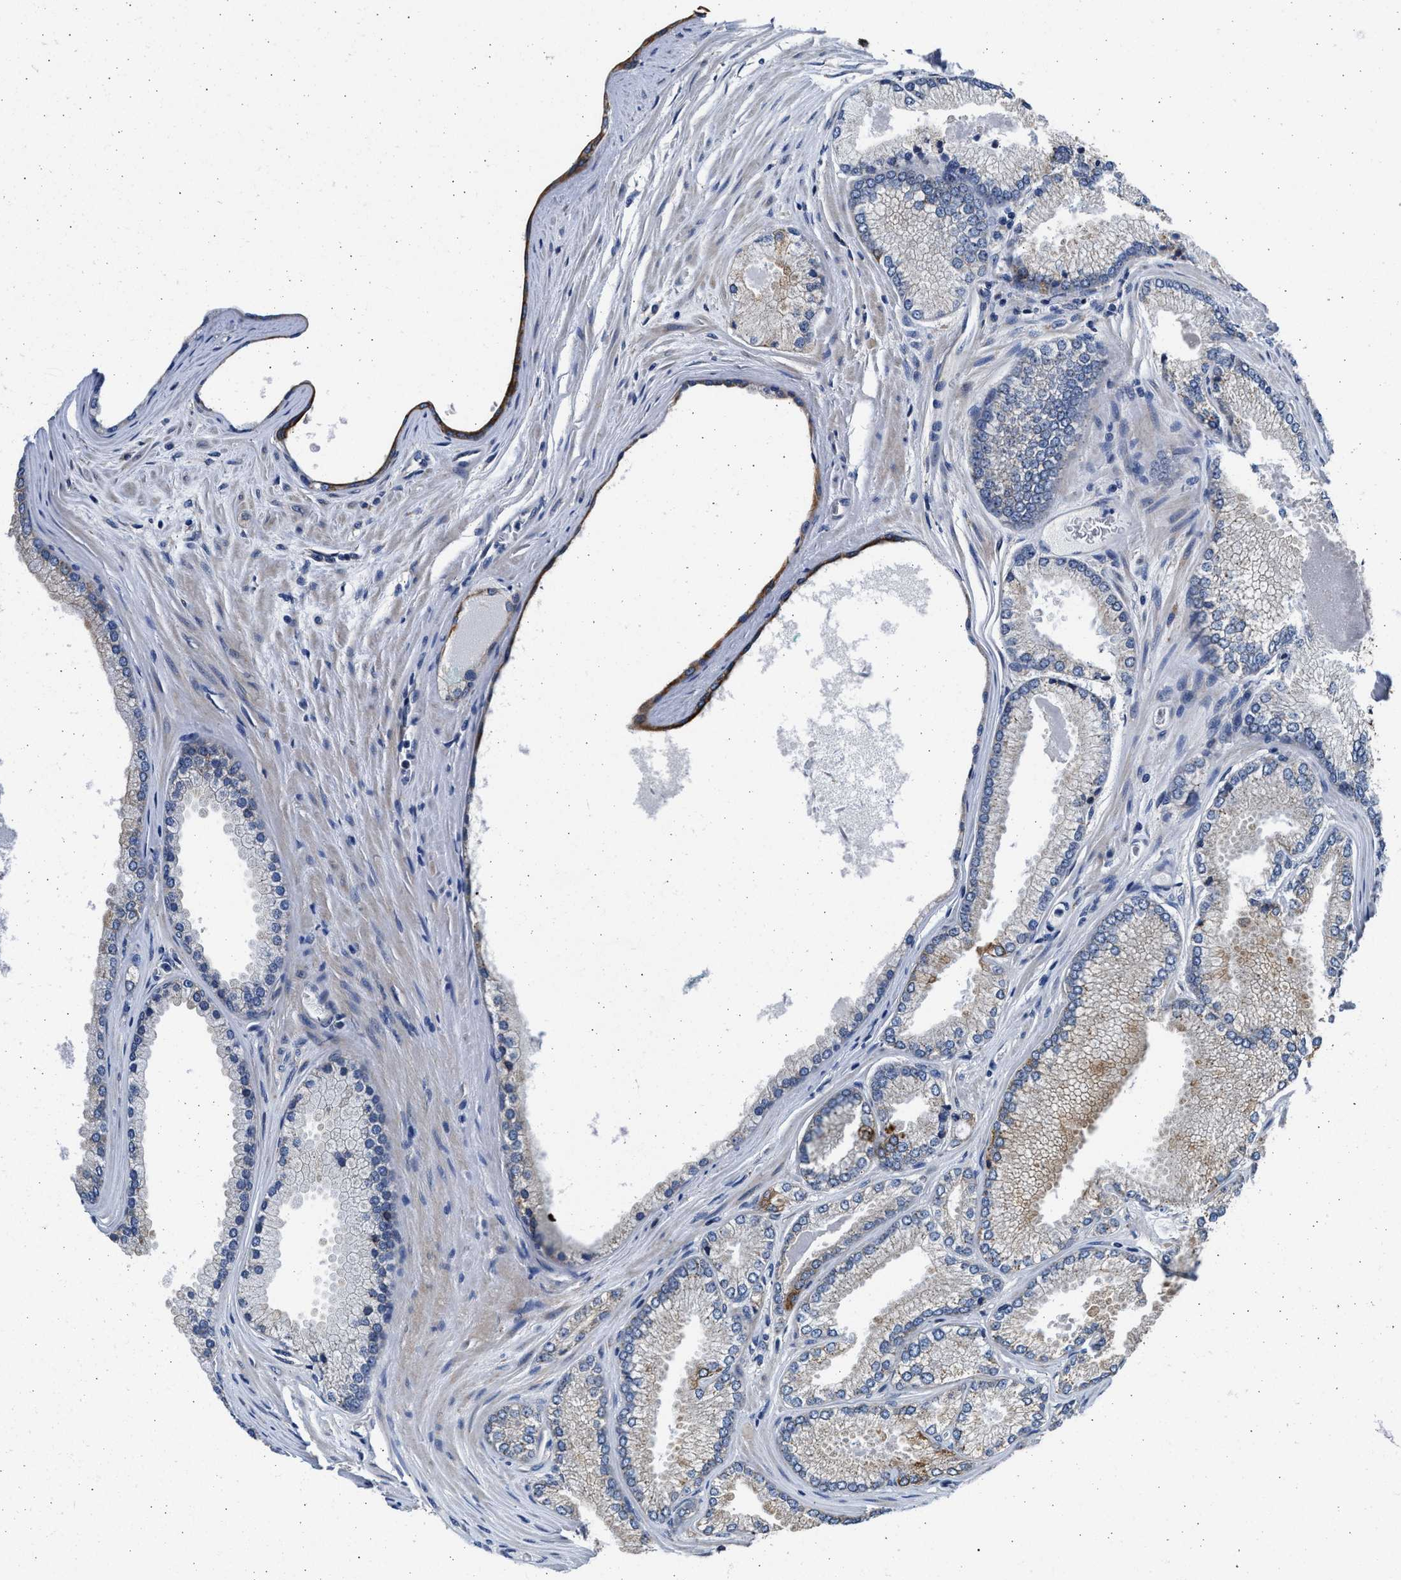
{"staining": {"intensity": "moderate", "quantity": "<25%", "location": "cytoplasmic/membranous"}, "tissue": "prostate cancer", "cell_type": "Tumor cells", "image_type": "cancer", "snomed": [{"axis": "morphology", "description": "Adenocarcinoma, High grade"}, {"axis": "topography", "description": "Prostate"}], "caption": "Protein staining of prostate cancer (high-grade adenocarcinoma) tissue shows moderate cytoplasmic/membranous staining in approximately <25% of tumor cells. (DAB (3,3'-diaminobenzidine) IHC with brightfield microscopy, high magnification).", "gene": "PLD2", "patient": {"sex": "male", "age": 71}}